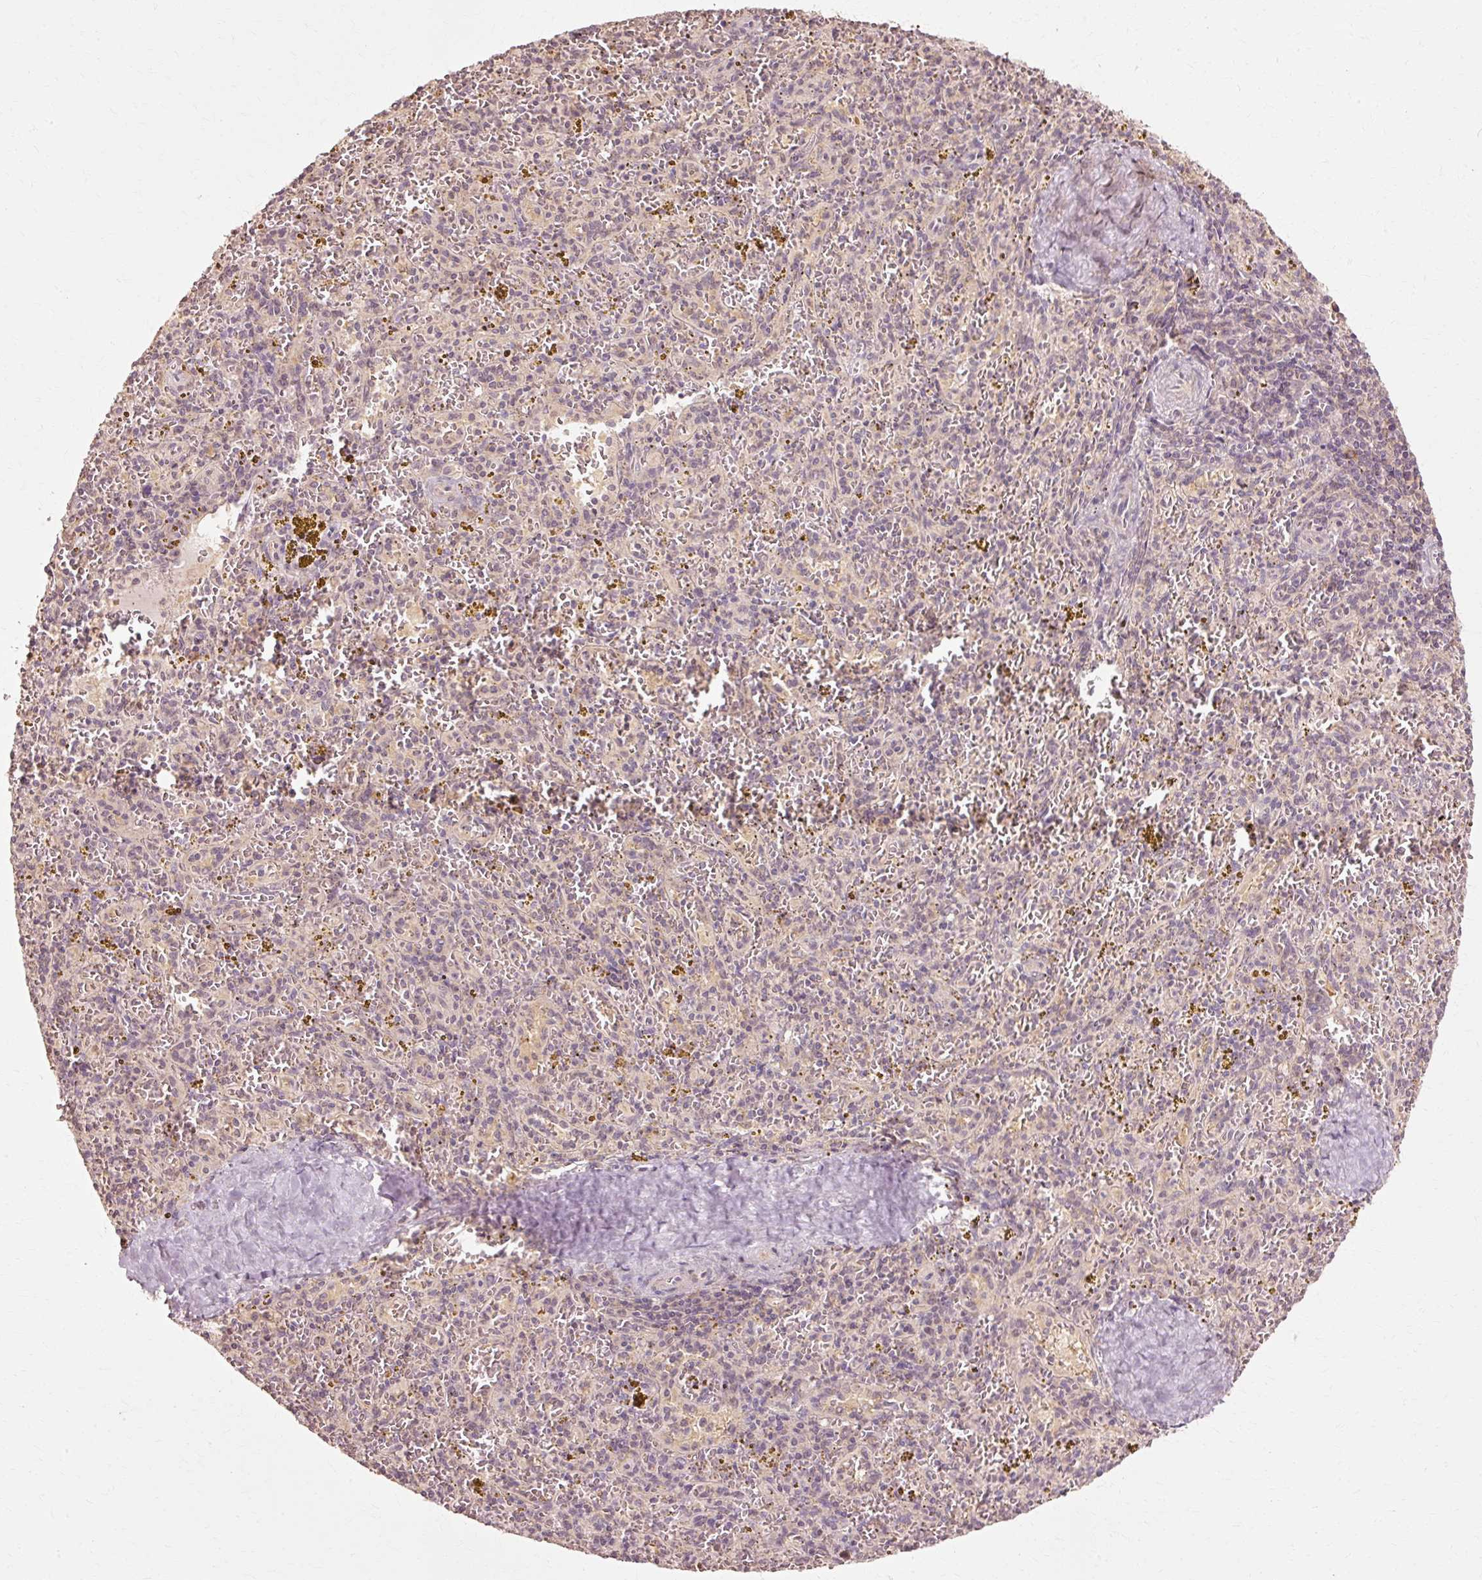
{"staining": {"intensity": "negative", "quantity": "none", "location": "none"}, "tissue": "spleen", "cell_type": "Cells in red pulp", "image_type": "normal", "snomed": [{"axis": "morphology", "description": "Normal tissue, NOS"}, {"axis": "topography", "description": "Spleen"}], "caption": "This histopathology image is of unremarkable spleen stained with immunohistochemistry (IHC) to label a protein in brown with the nuclei are counter-stained blue. There is no staining in cells in red pulp.", "gene": "RGPD5", "patient": {"sex": "male", "age": 57}}